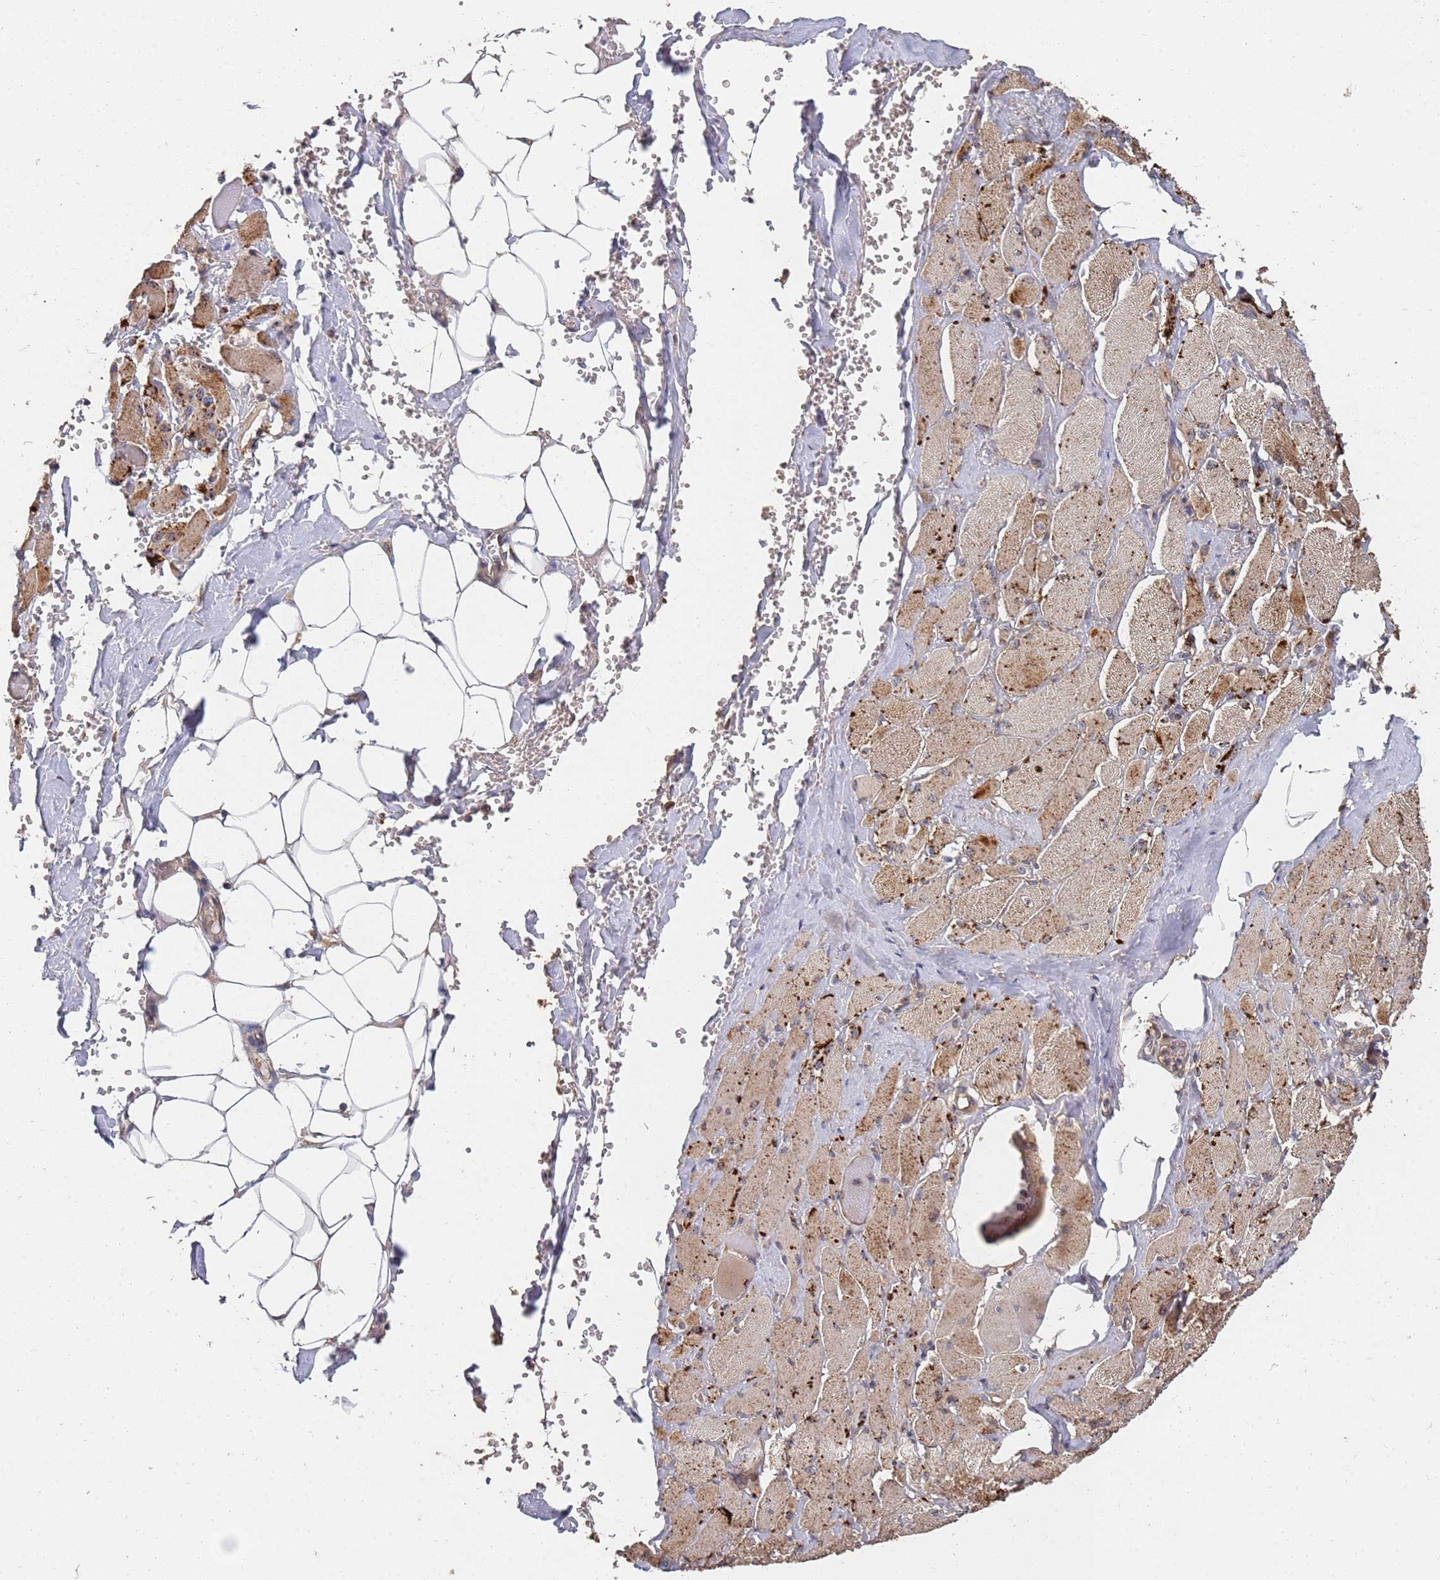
{"staining": {"intensity": "moderate", "quantity": "25%-75%", "location": "cytoplasmic/membranous"}, "tissue": "skeletal muscle", "cell_type": "Myocytes", "image_type": "normal", "snomed": [{"axis": "morphology", "description": "Normal tissue, NOS"}, {"axis": "morphology", "description": "Basal cell carcinoma"}, {"axis": "topography", "description": "Skeletal muscle"}], "caption": "A histopathology image of skeletal muscle stained for a protein shows moderate cytoplasmic/membranous brown staining in myocytes. (DAB IHC, brown staining for protein, blue staining for nuclei).", "gene": "ABCB6", "patient": {"sex": "female", "age": 64}}